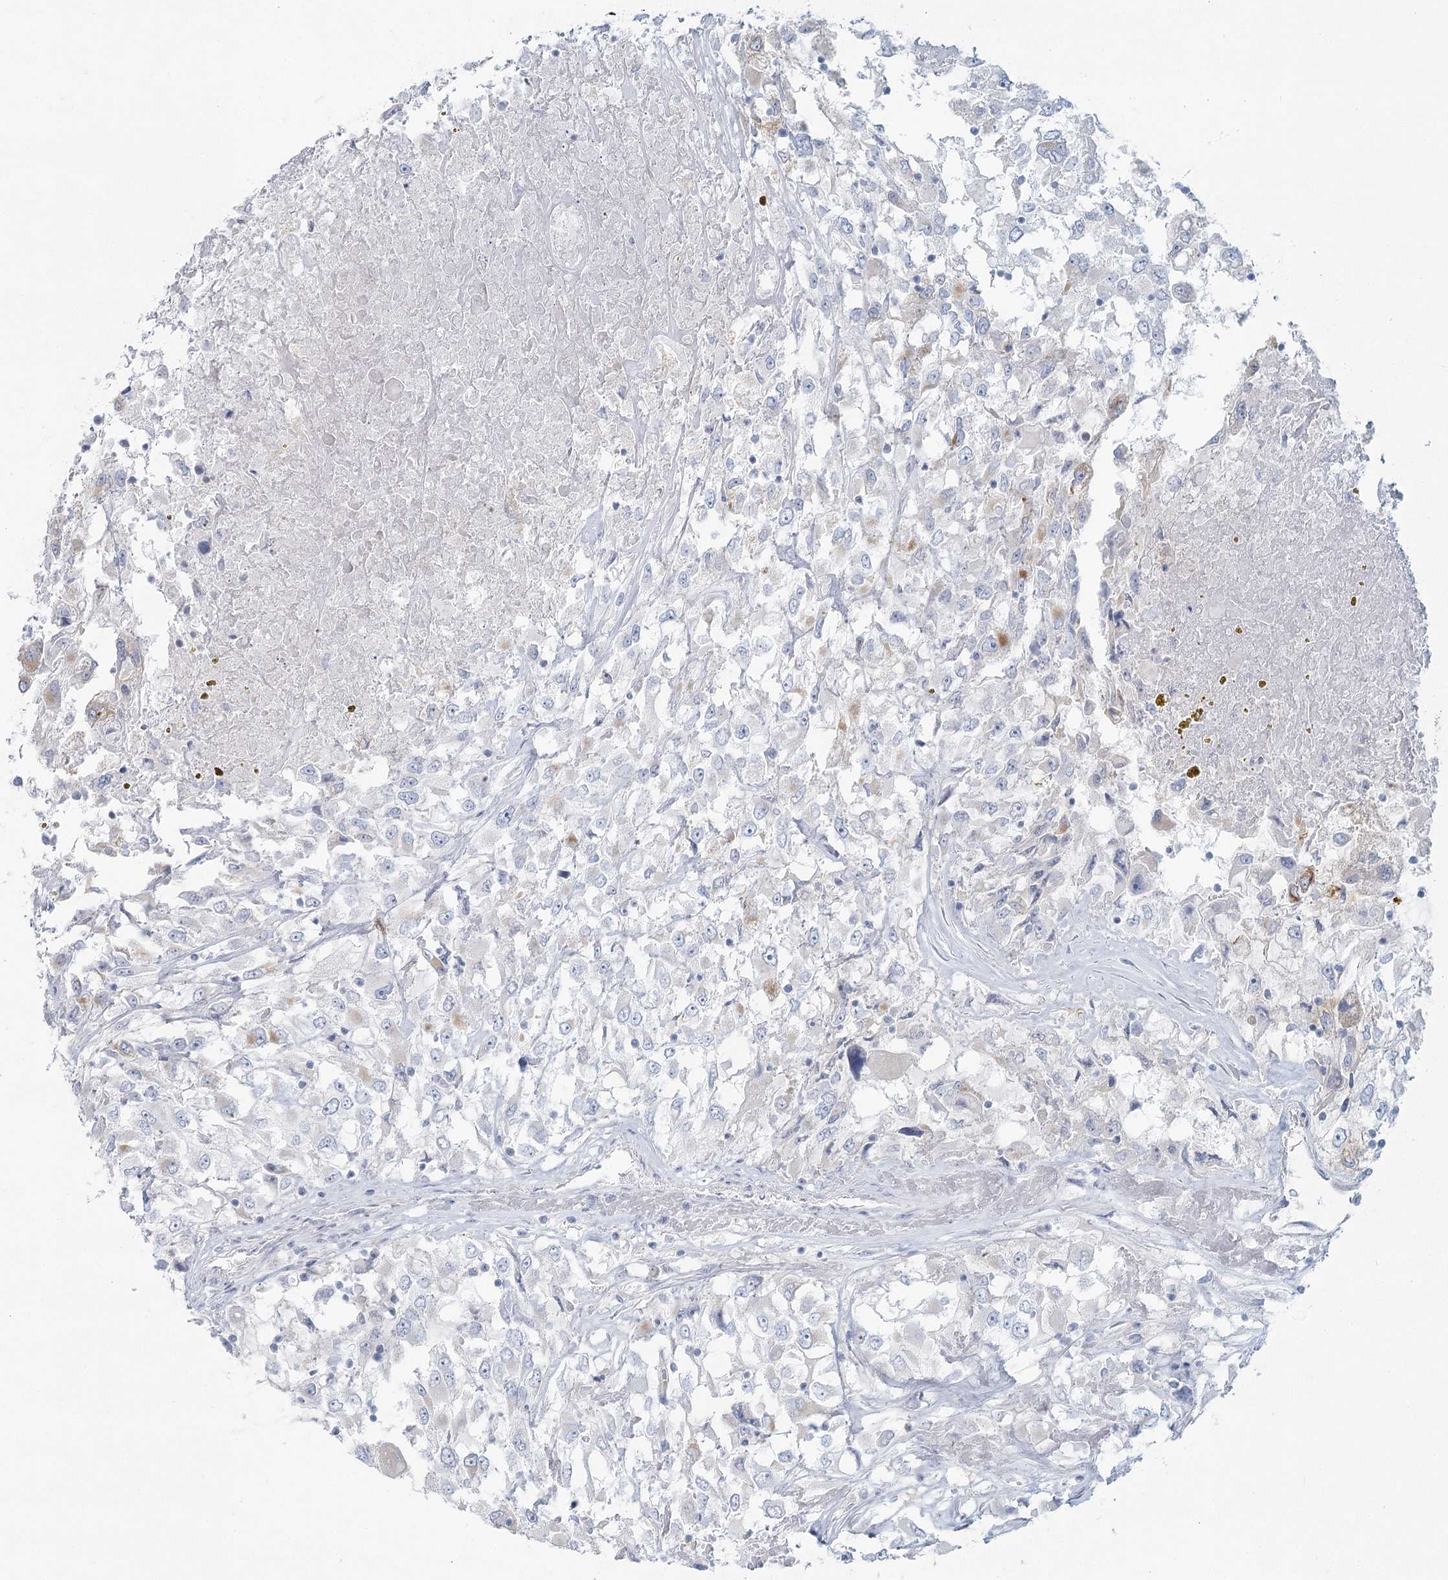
{"staining": {"intensity": "weak", "quantity": "<25%", "location": "cytoplasmic/membranous"}, "tissue": "renal cancer", "cell_type": "Tumor cells", "image_type": "cancer", "snomed": [{"axis": "morphology", "description": "Adenocarcinoma, NOS"}, {"axis": "topography", "description": "Kidney"}], "caption": "Immunohistochemistry (IHC) photomicrograph of neoplastic tissue: human adenocarcinoma (renal) stained with DAB (3,3'-diaminobenzidine) demonstrates no significant protein staining in tumor cells.", "gene": "BPHL", "patient": {"sex": "female", "age": 52}}